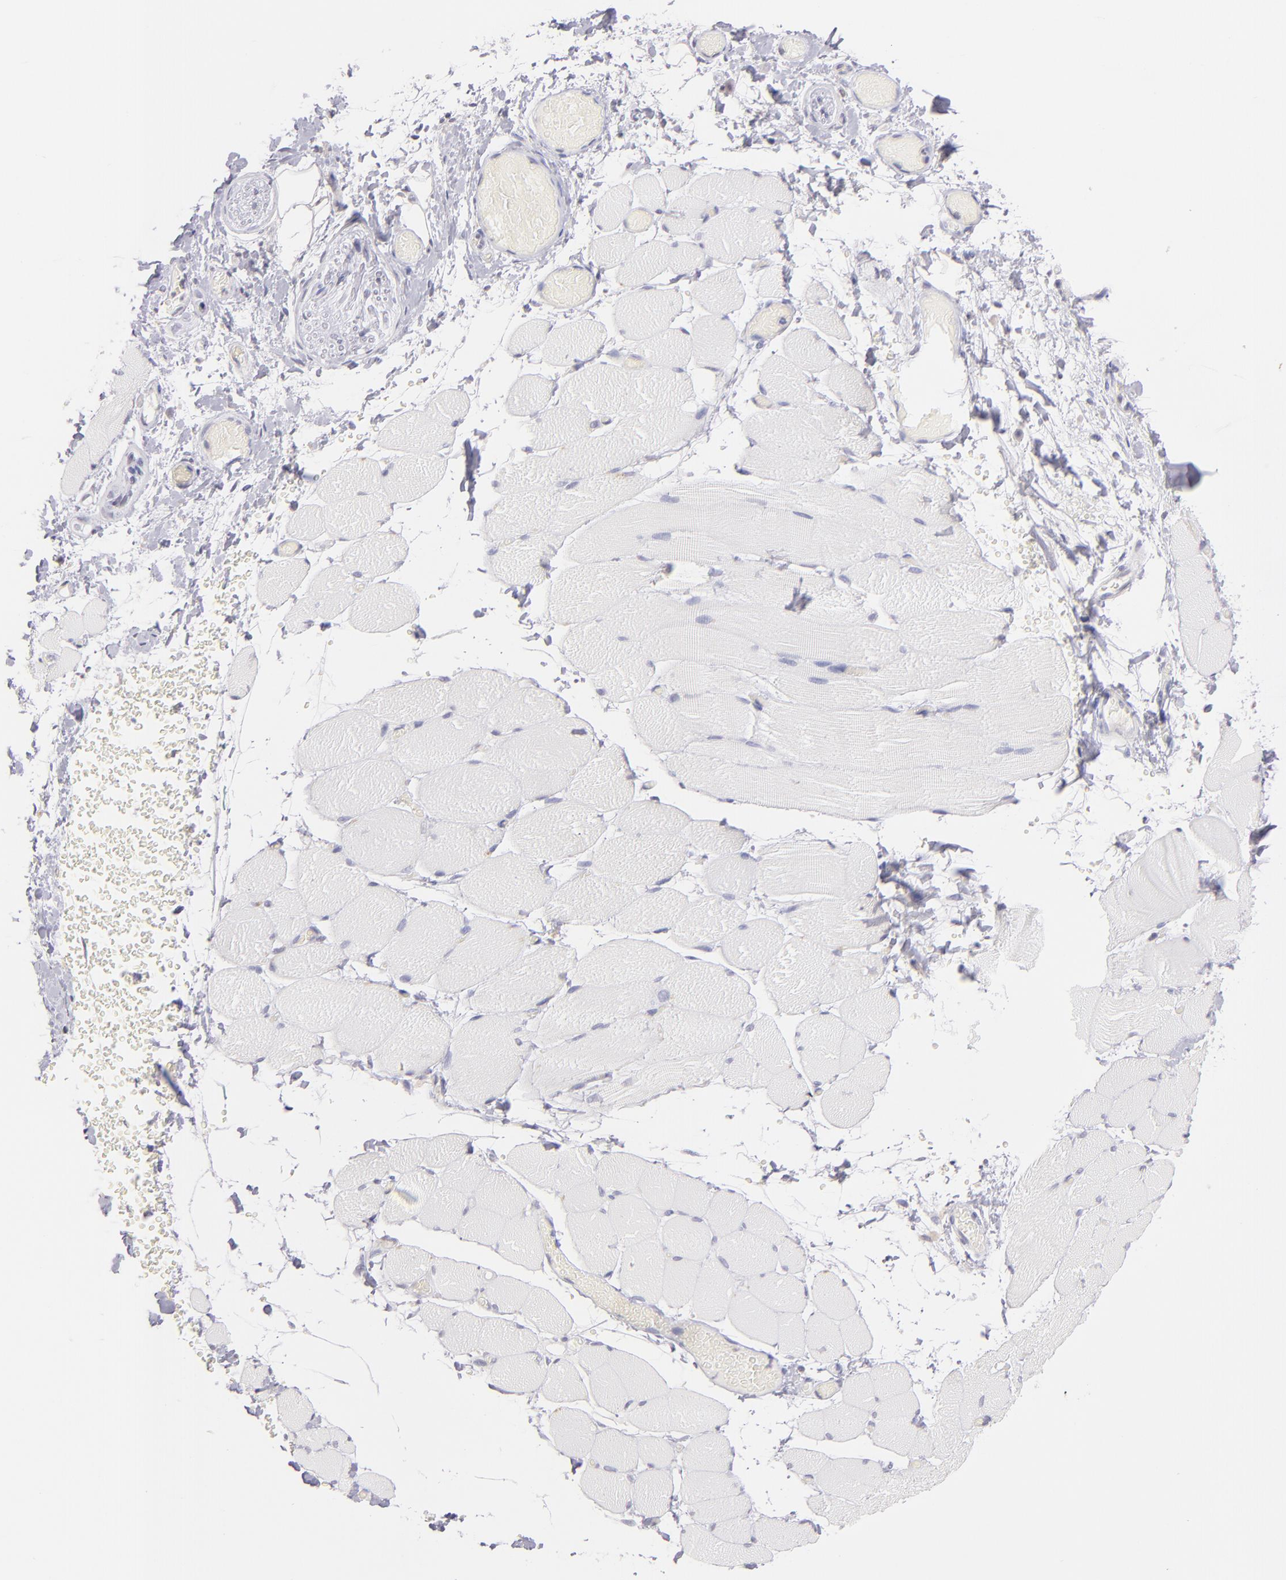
{"staining": {"intensity": "negative", "quantity": "none", "location": "none"}, "tissue": "skeletal muscle", "cell_type": "Myocytes", "image_type": "normal", "snomed": [{"axis": "morphology", "description": "Normal tissue, NOS"}, {"axis": "topography", "description": "Skeletal muscle"}, {"axis": "topography", "description": "Soft tissue"}], "caption": "Image shows no protein expression in myocytes of unremarkable skeletal muscle. (DAB (3,3'-diaminobenzidine) immunohistochemistry (IHC) visualized using brightfield microscopy, high magnification).", "gene": "IL2RA", "patient": {"sex": "female", "age": 58}}